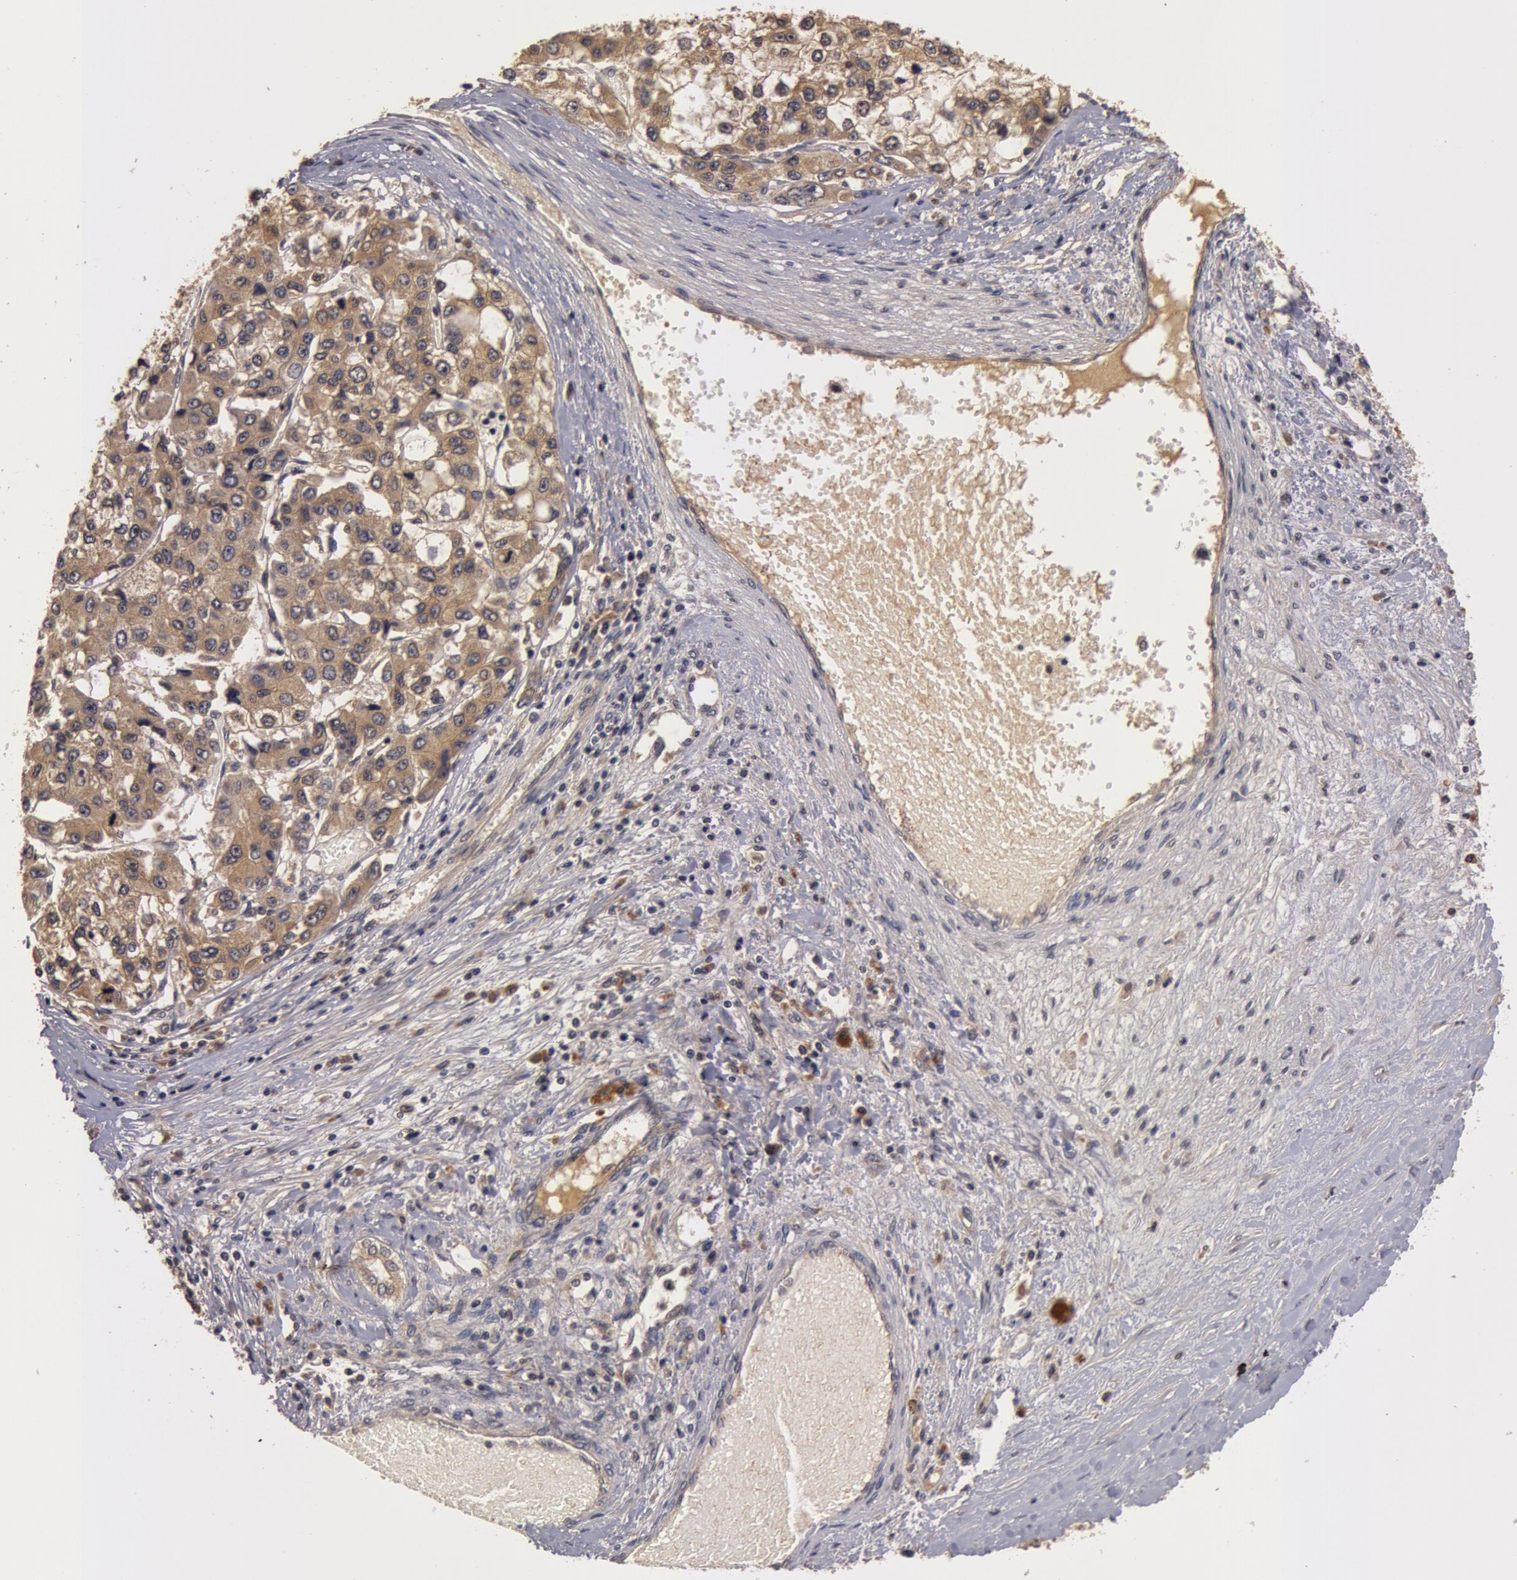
{"staining": {"intensity": "weak", "quantity": "25%-75%", "location": "cytoplasmic/membranous"}, "tissue": "liver cancer", "cell_type": "Tumor cells", "image_type": "cancer", "snomed": [{"axis": "morphology", "description": "Carcinoma, Hepatocellular, NOS"}, {"axis": "topography", "description": "Liver"}], "caption": "Immunohistochemistry (IHC) (DAB) staining of human liver cancer (hepatocellular carcinoma) reveals weak cytoplasmic/membranous protein staining in about 25%-75% of tumor cells.", "gene": "BCHE", "patient": {"sex": "female", "age": 66}}